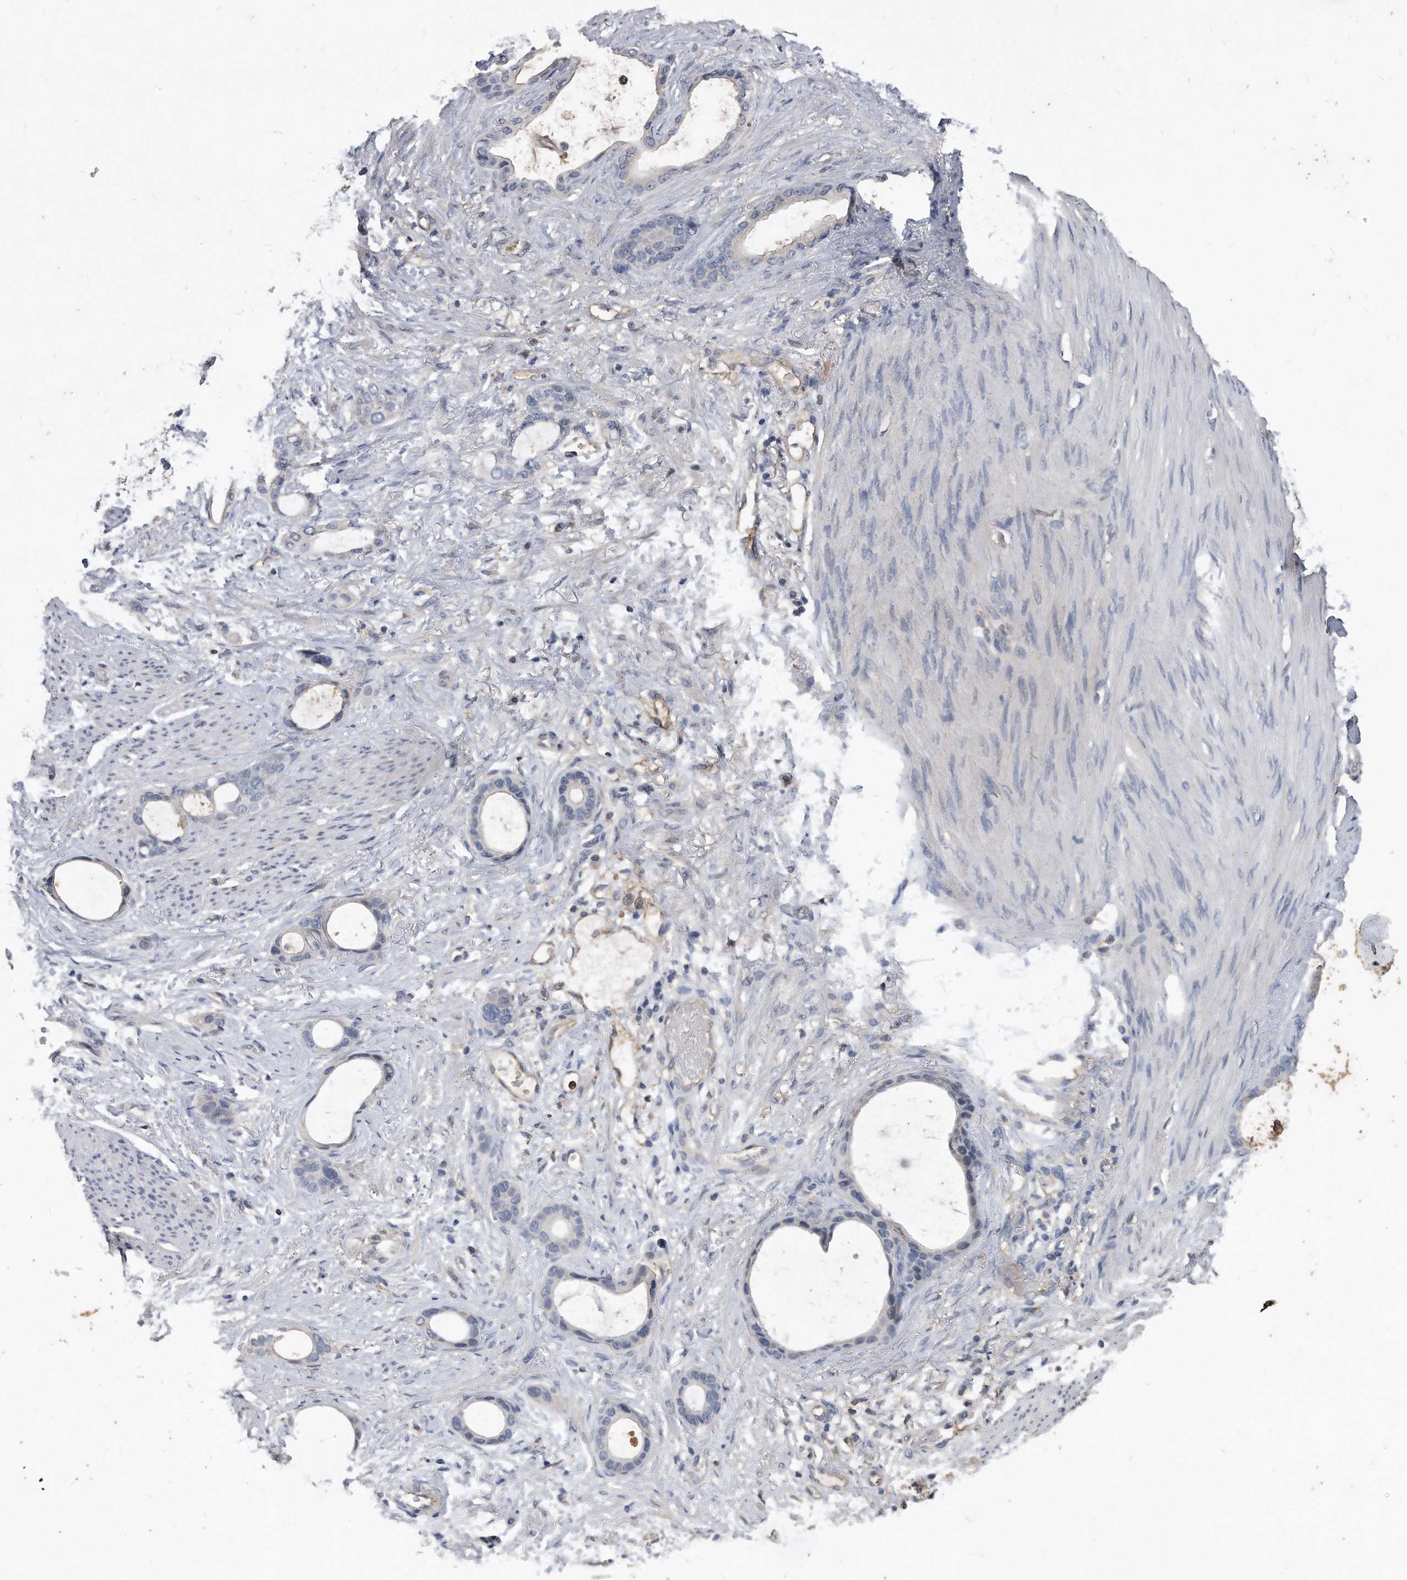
{"staining": {"intensity": "negative", "quantity": "none", "location": "none"}, "tissue": "stomach cancer", "cell_type": "Tumor cells", "image_type": "cancer", "snomed": [{"axis": "morphology", "description": "Adenocarcinoma, NOS"}, {"axis": "topography", "description": "Stomach"}], "caption": "DAB (3,3'-diaminobenzidine) immunohistochemical staining of human stomach cancer demonstrates no significant expression in tumor cells. (Immunohistochemistry, brightfield microscopy, high magnification).", "gene": "HOMER3", "patient": {"sex": "female", "age": 75}}